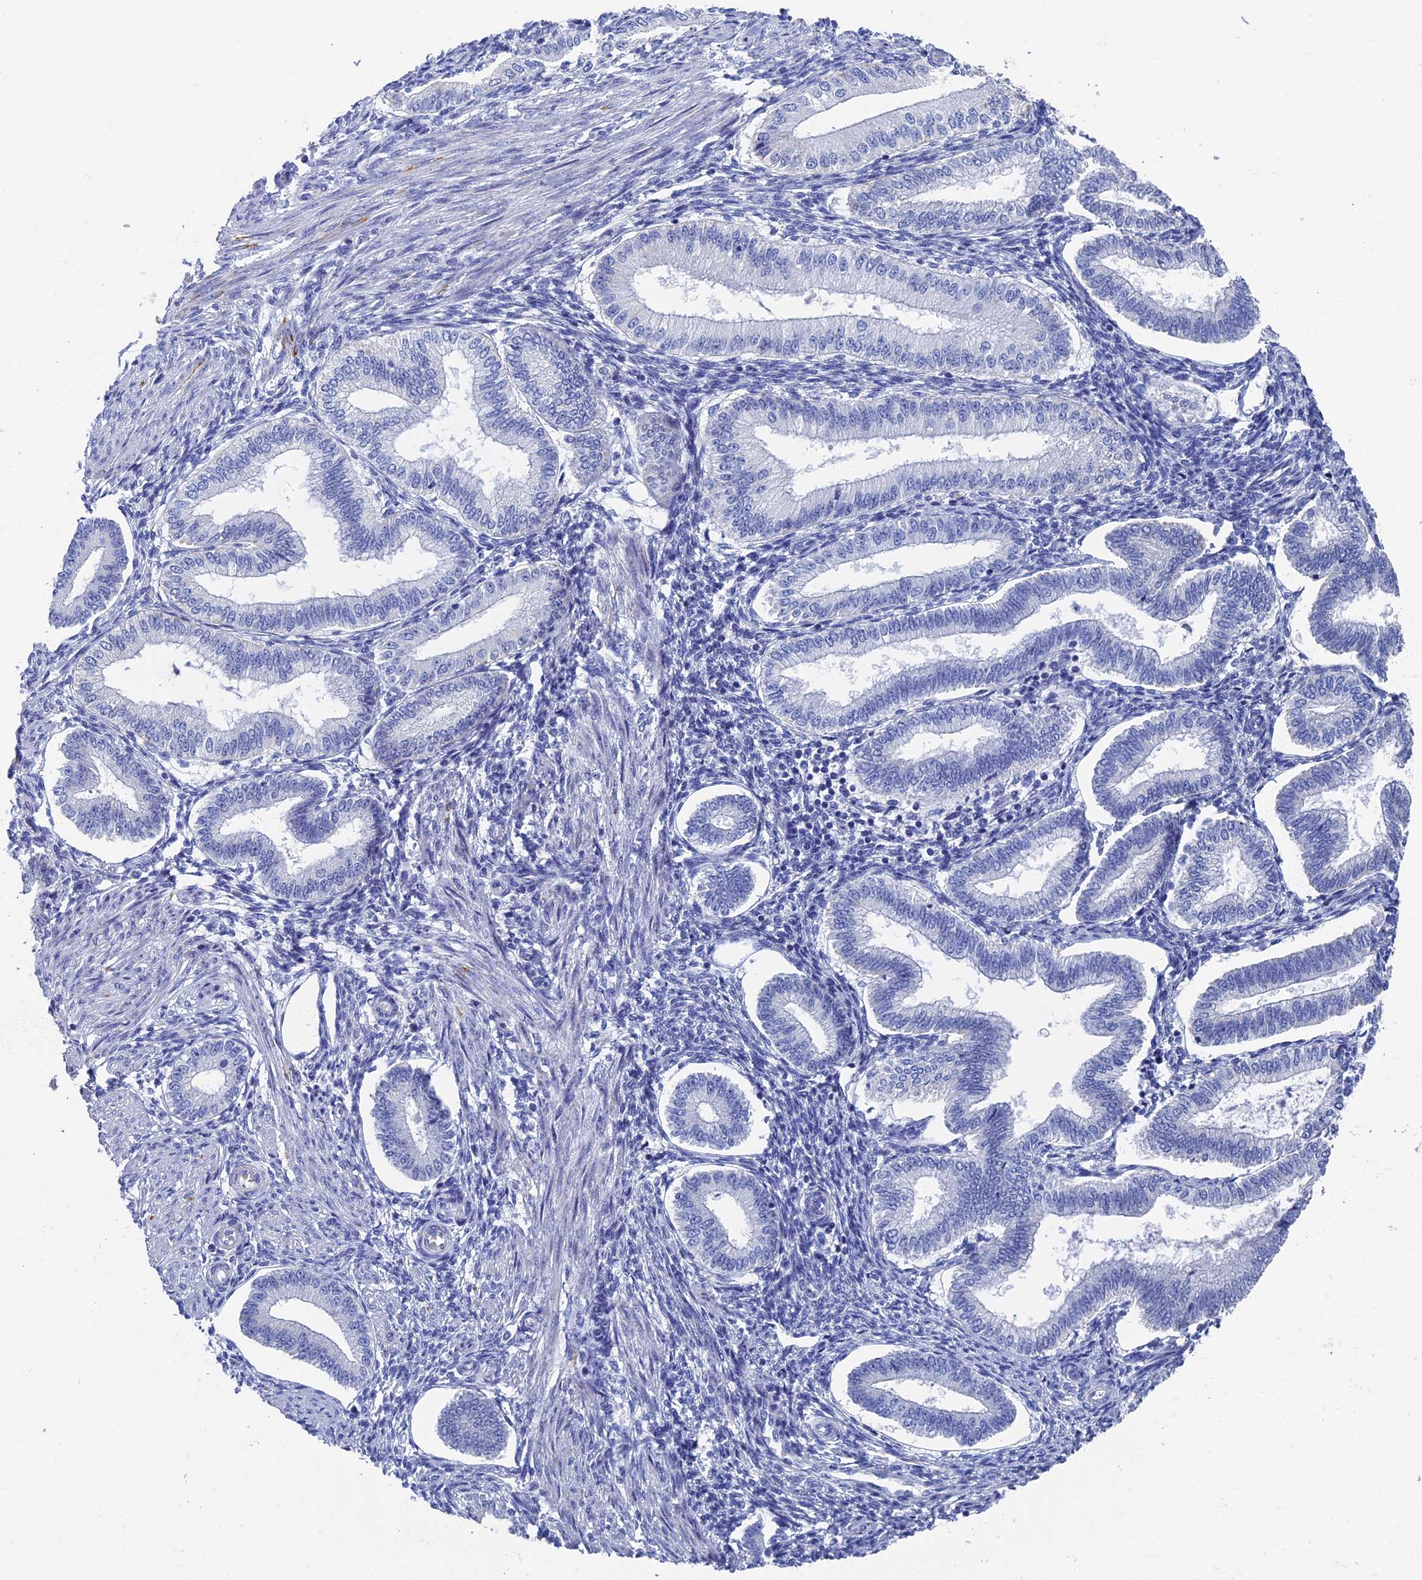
{"staining": {"intensity": "negative", "quantity": "none", "location": "none"}, "tissue": "endometrium", "cell_type": "Cells in endometrial stroma", "image_type": "normal", "snomed": [{"axis": "morphology", "description": "Normal tissue, NOS"}, {"axis": "topography", "description": "Endometrium"}], "caption": "Immunohistochemical staining of benign human endometrium displays no significant staining in cells in endometrial stroma.", "gene": "OAT", "patient": {"sex": "female", "age": 39}}